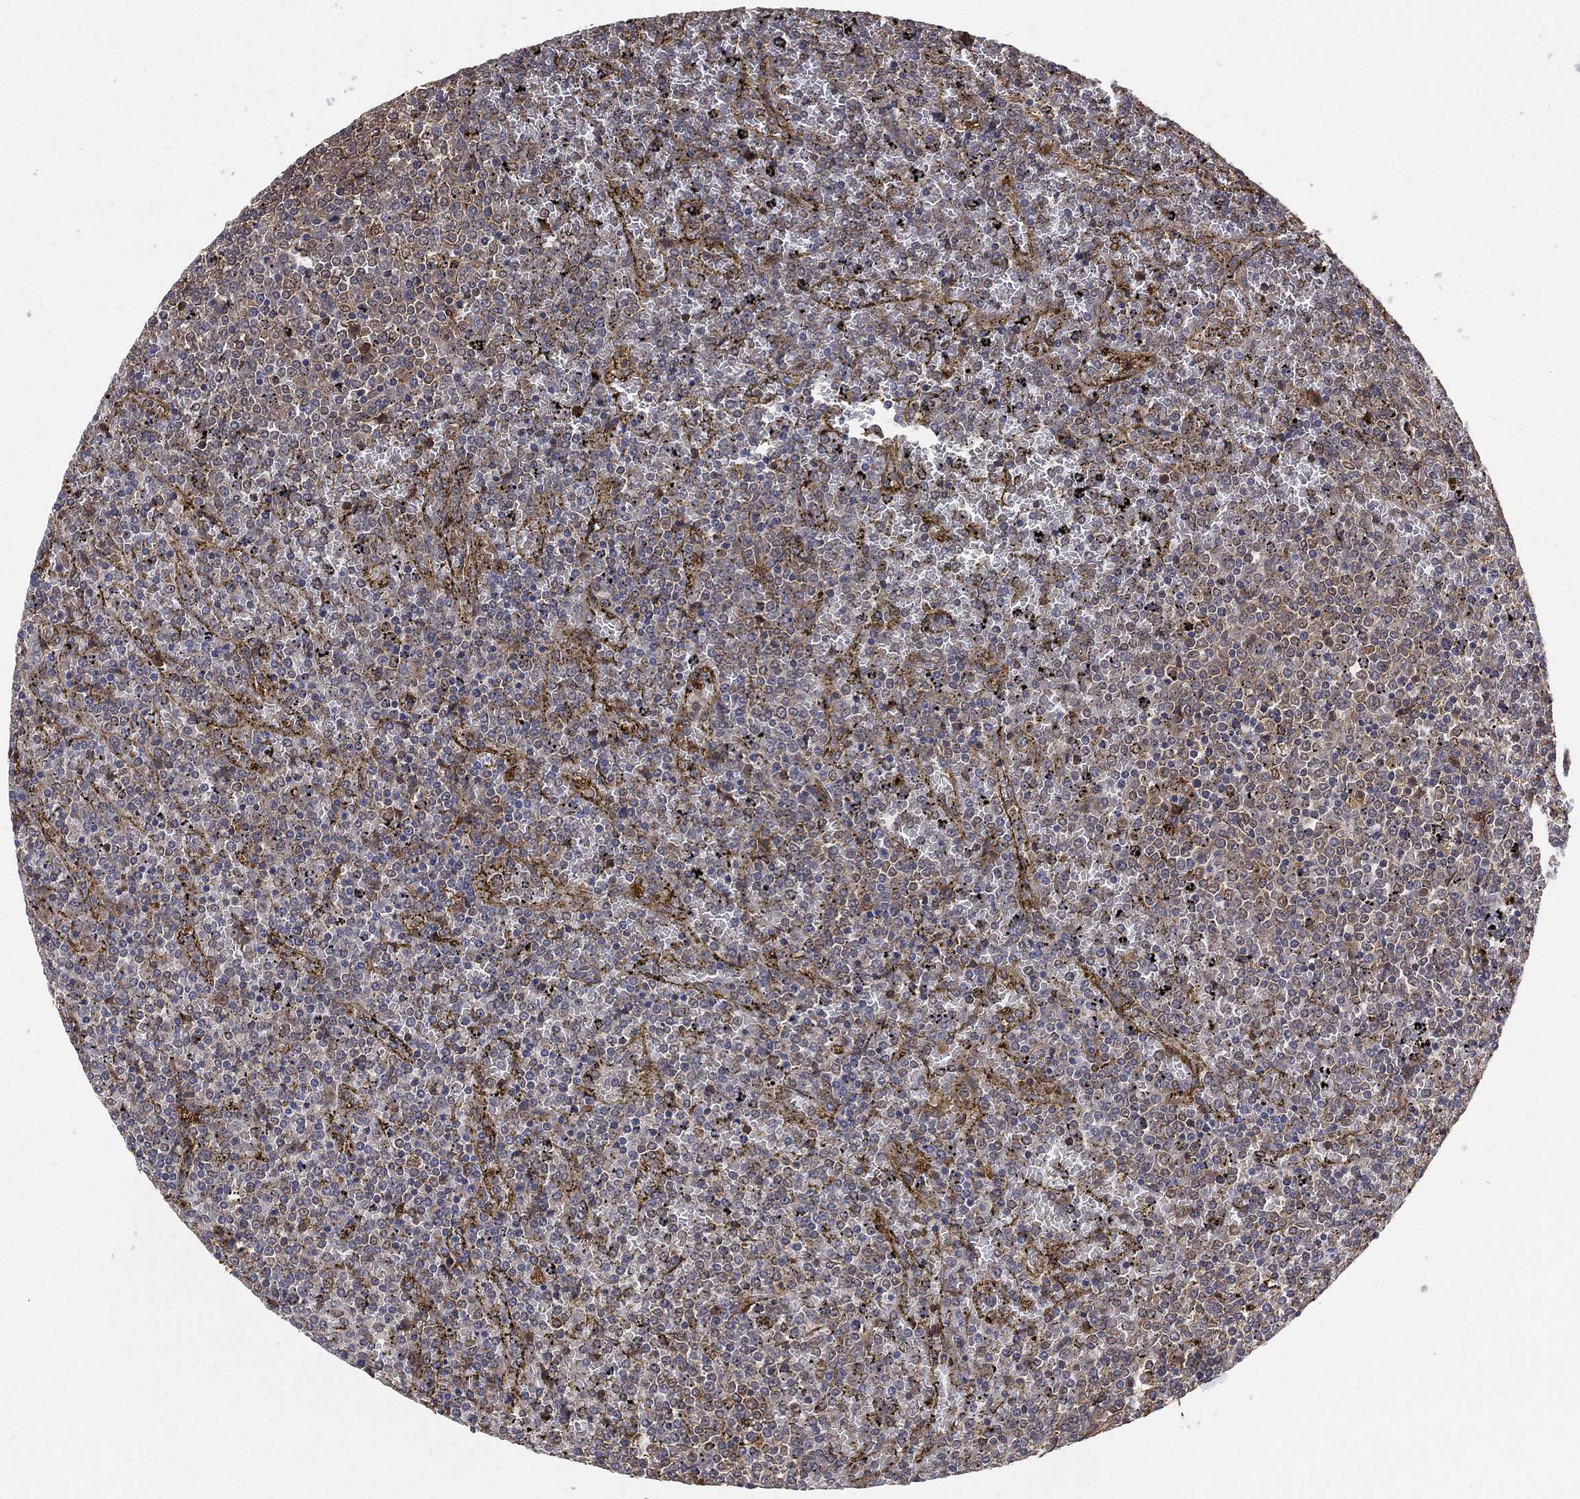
{"staining": {"intensity": "moderate", "quantity": "25%-75%", "location": "cytoplasmic/membranous"}, "tissue": "lymphoma", "cell_type": "Tumor cells", "image_type": "cancer", "snomed": [{"axis": "morphology", "description": "Malignant lymphoma, non-Hodgkin's type, Low grade"}, {"axis": "topography", "description": "Spleen"}], "caption": "High-power microscopy captured an immunohistochemistry histopathology image of lymphoma, revealing moderate cytoplasmic/membranous positivity in about 25%-75% of tumor cells.", "gene": "PSMG4", "patient": {"sex": "female", "age": 77}}